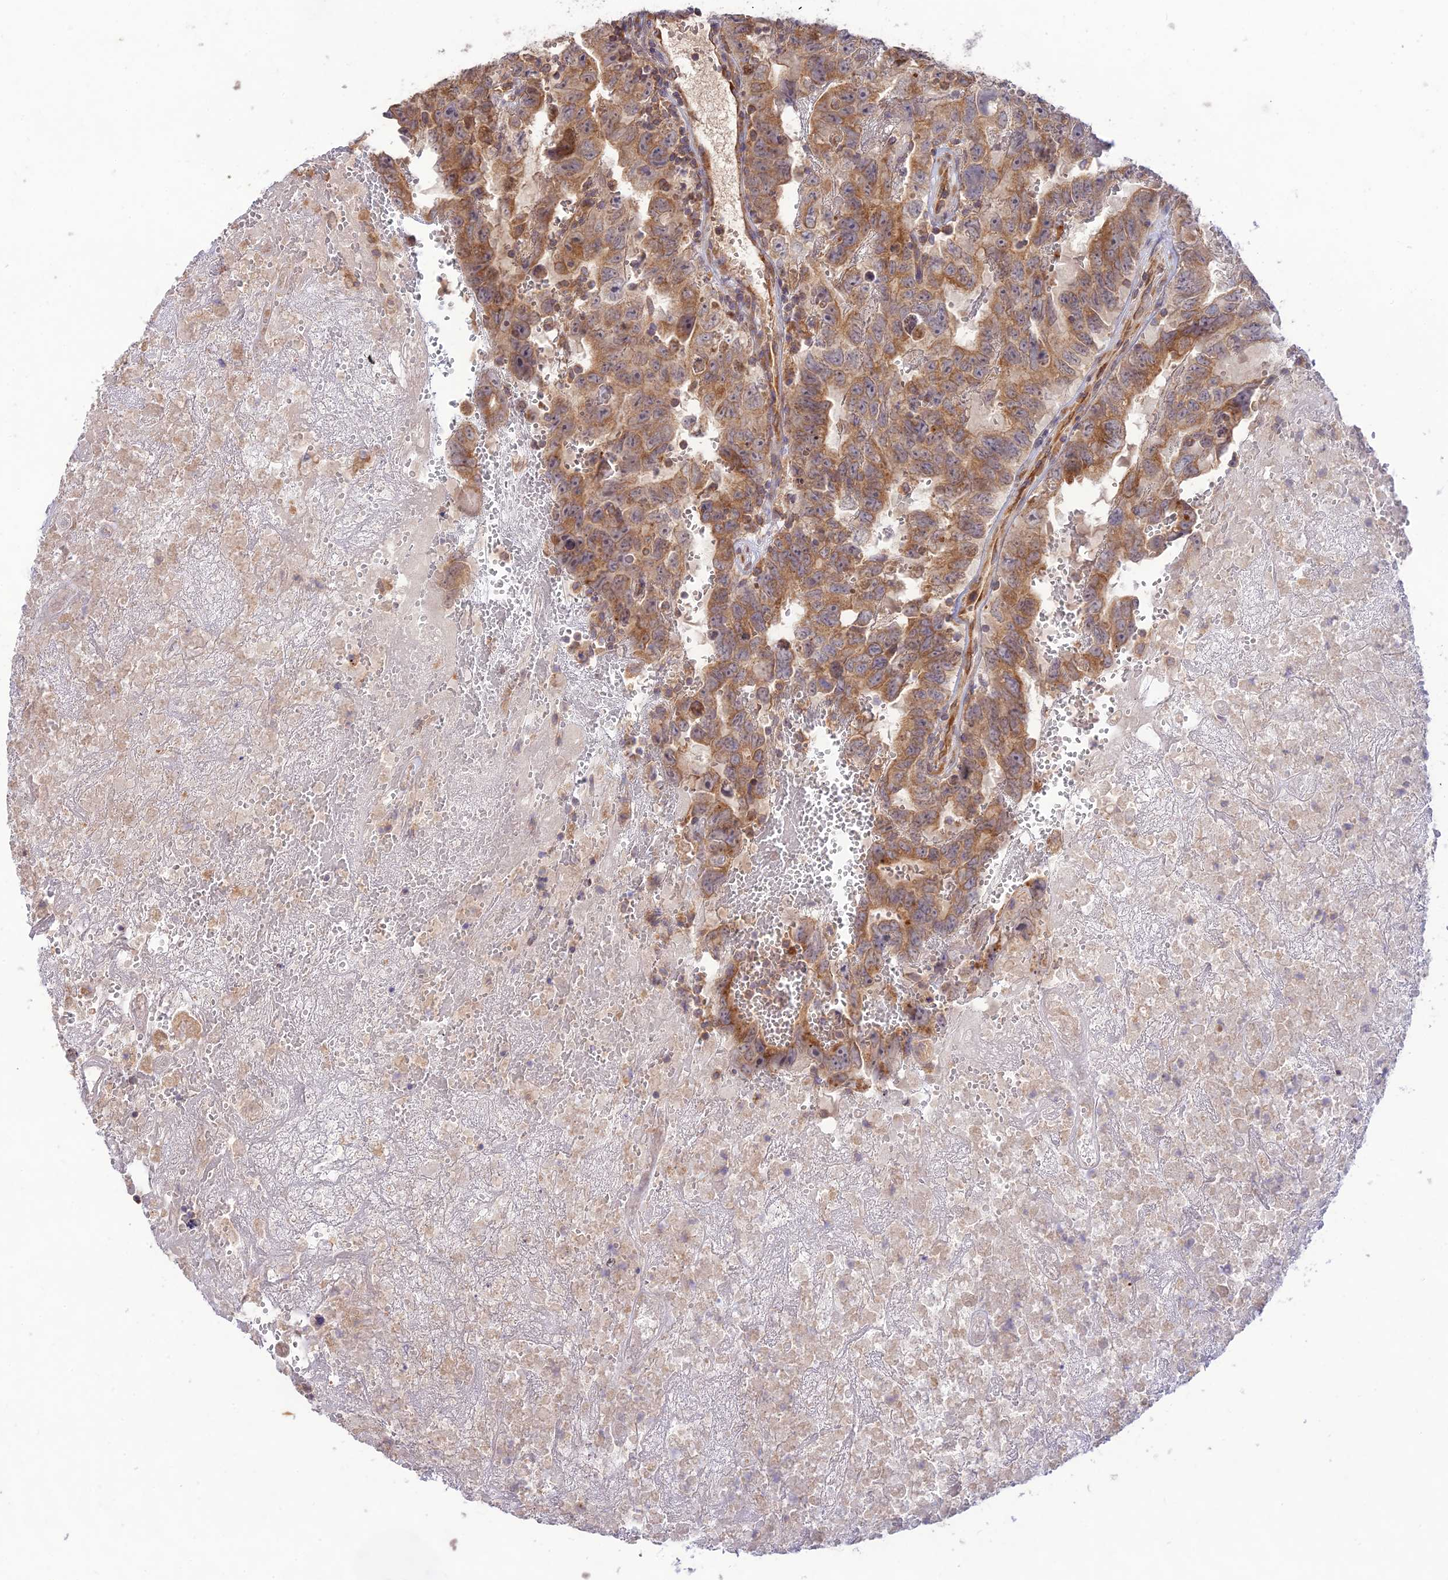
{"staining": {"intensity": "moderate", "quantity": ">75%", "location": "cytoplasmic/membranous"}, "tissue": "testis cancer", "cell_type": "Tumor cells", "image_type": "cancer", "snomed": [{"axis": "morphology", "description": "Carcinoma, Embryonal, NOS"}, {"axis": "topography", "description": "Testis"}], "caption": "A medium amount of moderate cytoplasmic/membranous positivity is seen in about >75% of tumor cells in embryonal carcinoma (testis) tissue. Ihc stains the protein in brown and the nuclei are stained blue.", "gene": "TMEM259", "patient": {"sex": "male", "age": 45}}